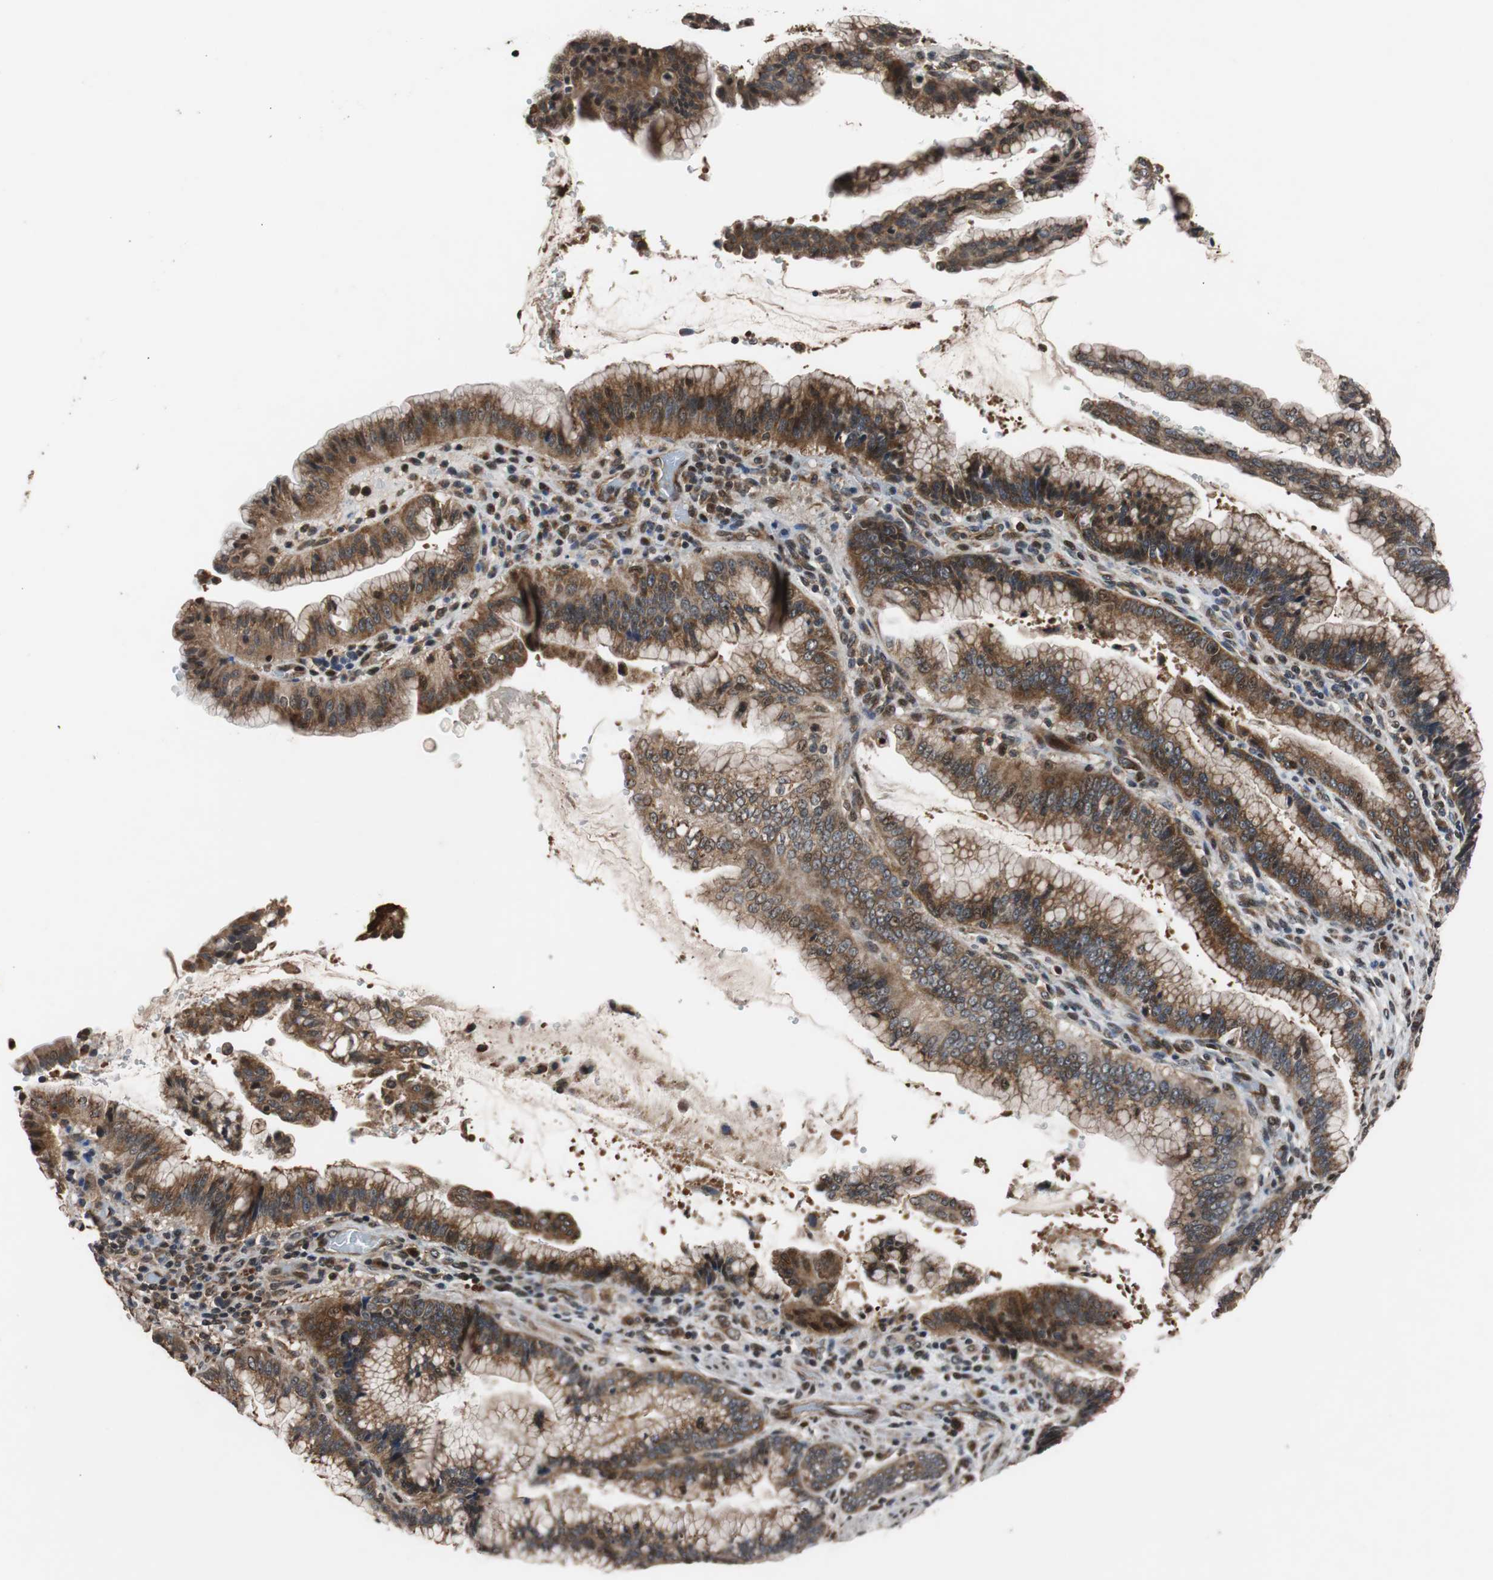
{"staining": {"intensity": "strong", "quantity": ">75%", "location": "cytoplasmic/membranous,nuclear"}, "tissue": "pancreatic cancer", "cell_type": "Tumor cells", "image_type": "cancer", "snomed": [{"axis": "morphology", "description": "Adenocarcinoma, NOS"}, {"axis": "topography", "description": "Pancreas"}], "caption": "The micrograph shows a brown stain indicating the presence of a protein in the cytoplasmic/membranous and nuclear of tumor cells in adenocarcinoma (pancreatic).", "gene": "USP31", "patient": {"sex": "female", "age": 64}}